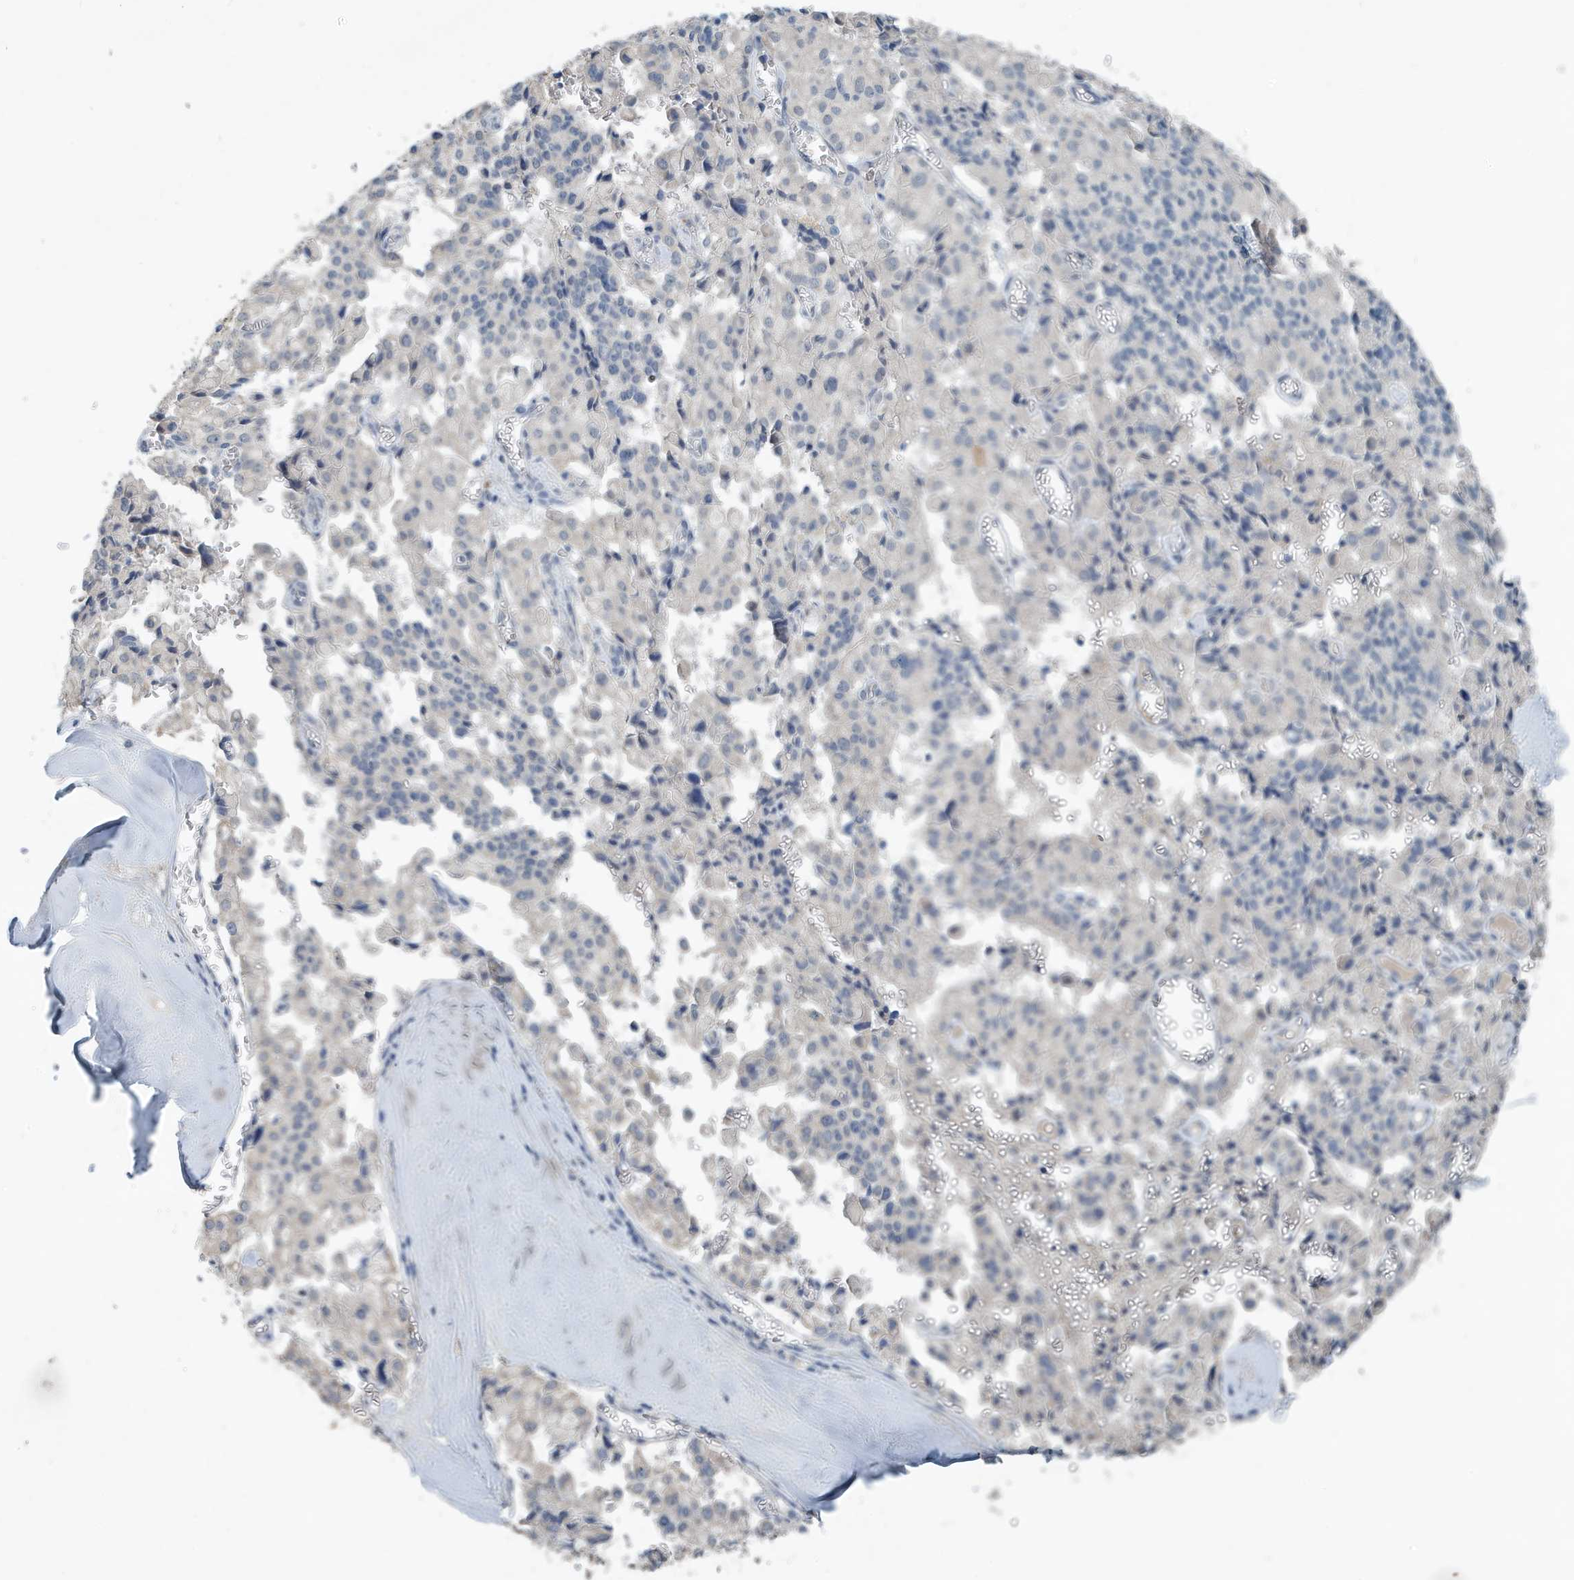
{"staining": {"intensity": "negative", "quantity": "none", "location": "none"}, "tissue": "pancreatic cancer", "cell_type": "Tumor cells", "image_type": "cancer", "snomed": [{"axis": "morphology", "description": "Adenocarcinoma, NOS"}, {"axis": "topography", "description": "Pancreas"}], "caption": "DAB (3,3'-diaminobenzidine) immunohistochemical staining of pancreatic adenocarcinoma exhibits no significant positivity in tumor cells.", "gene": "UGT2B4", "patient": {"sex": "male", "age": 65}}